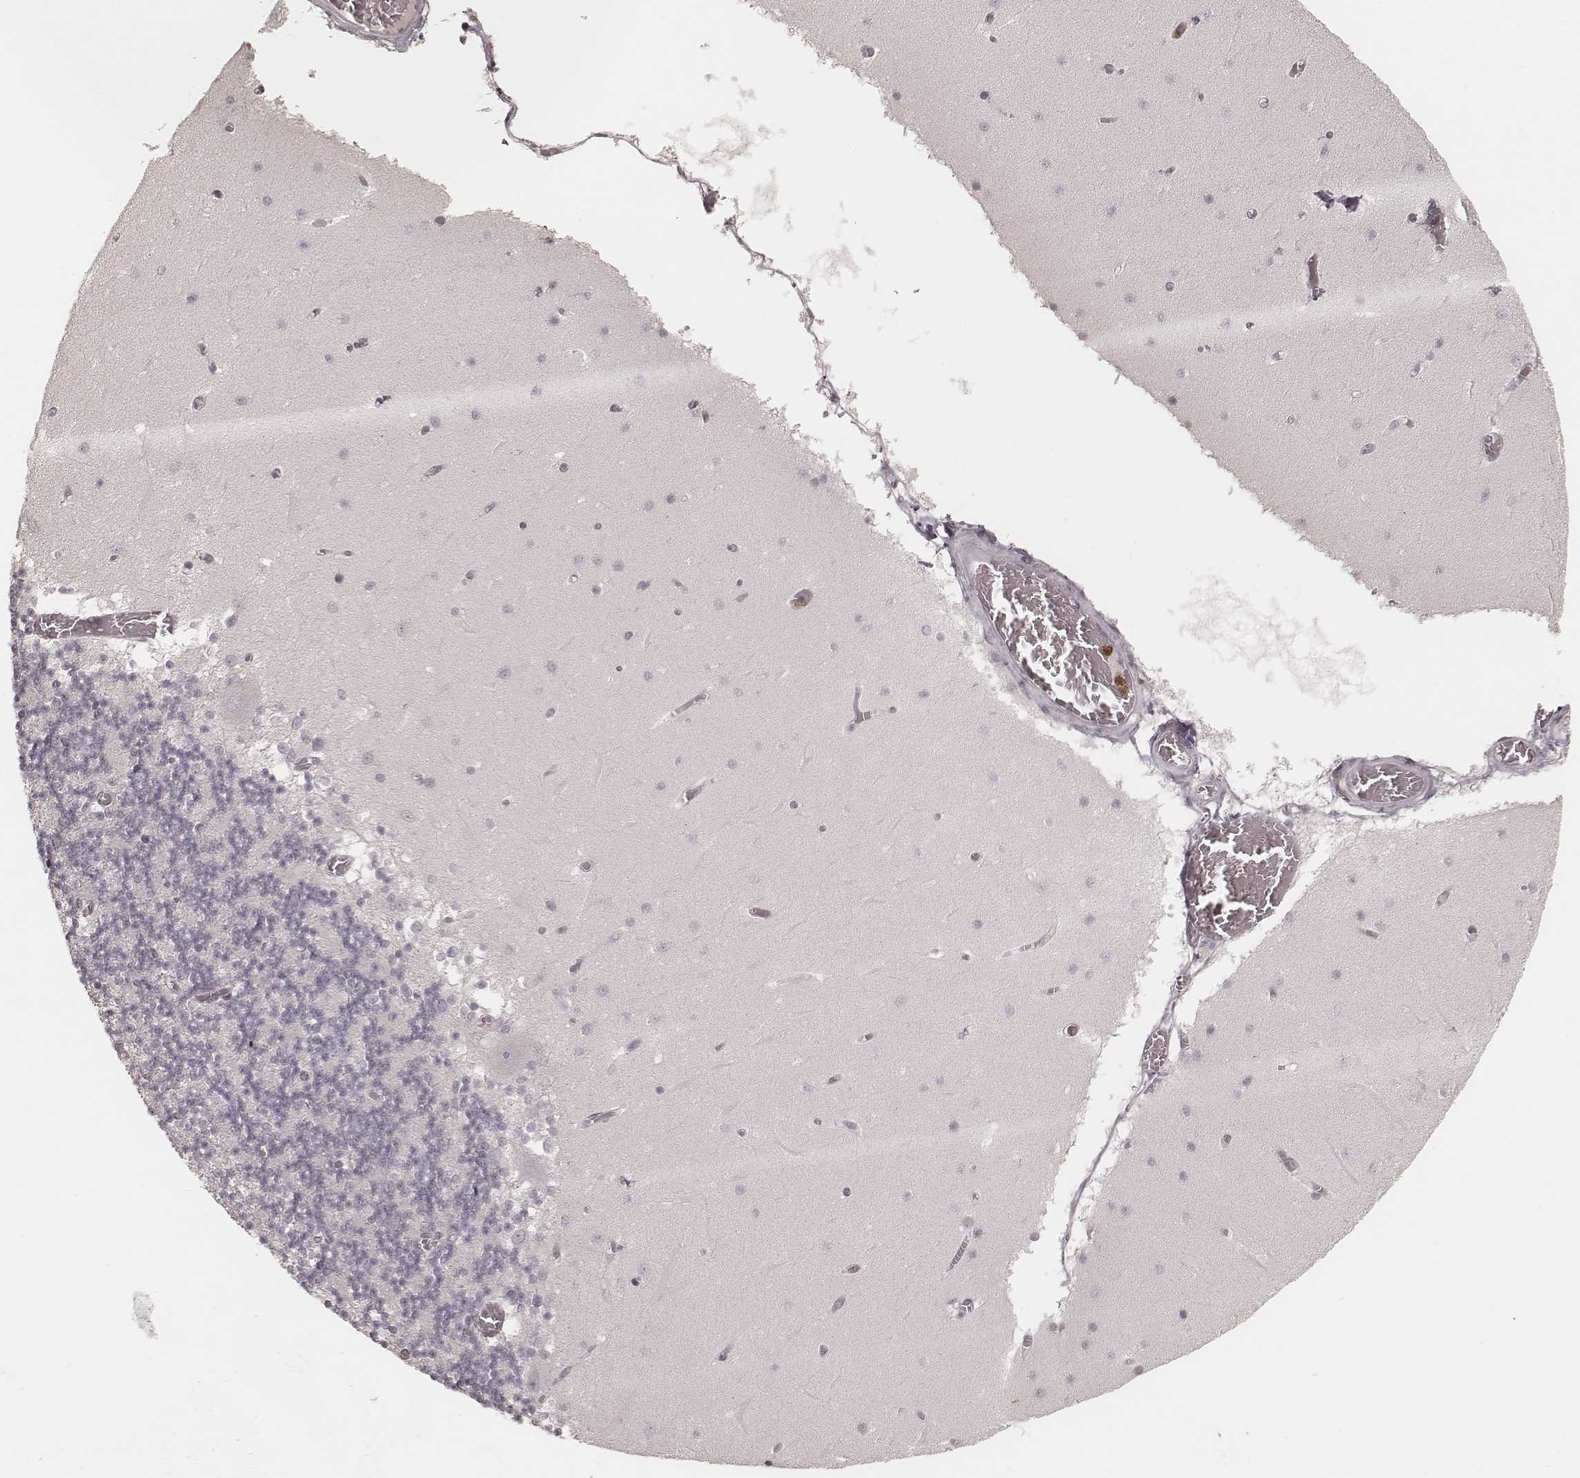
{"staining": {"intensity": "negative", "quantity": "none", "location": "none"}, "tissue": "cerebellum", "cell_type": "Cells in granular layer", "image_type": "normal", "snomed": [{"axis": "morphology", "description": "Normal tissue, NOS"}, {"axis": "topography", "description": "Cerebellum"}], "caption": "Immunohistochemistry (IHC) of normal cerebellum displays no expression in cells in granular layer. (DAB (3,3'-diaminobenzidine) IHC with hematoxylin counter stain).", "gene": "KITLG", "patient": {"sex": "female", "age": 28}}